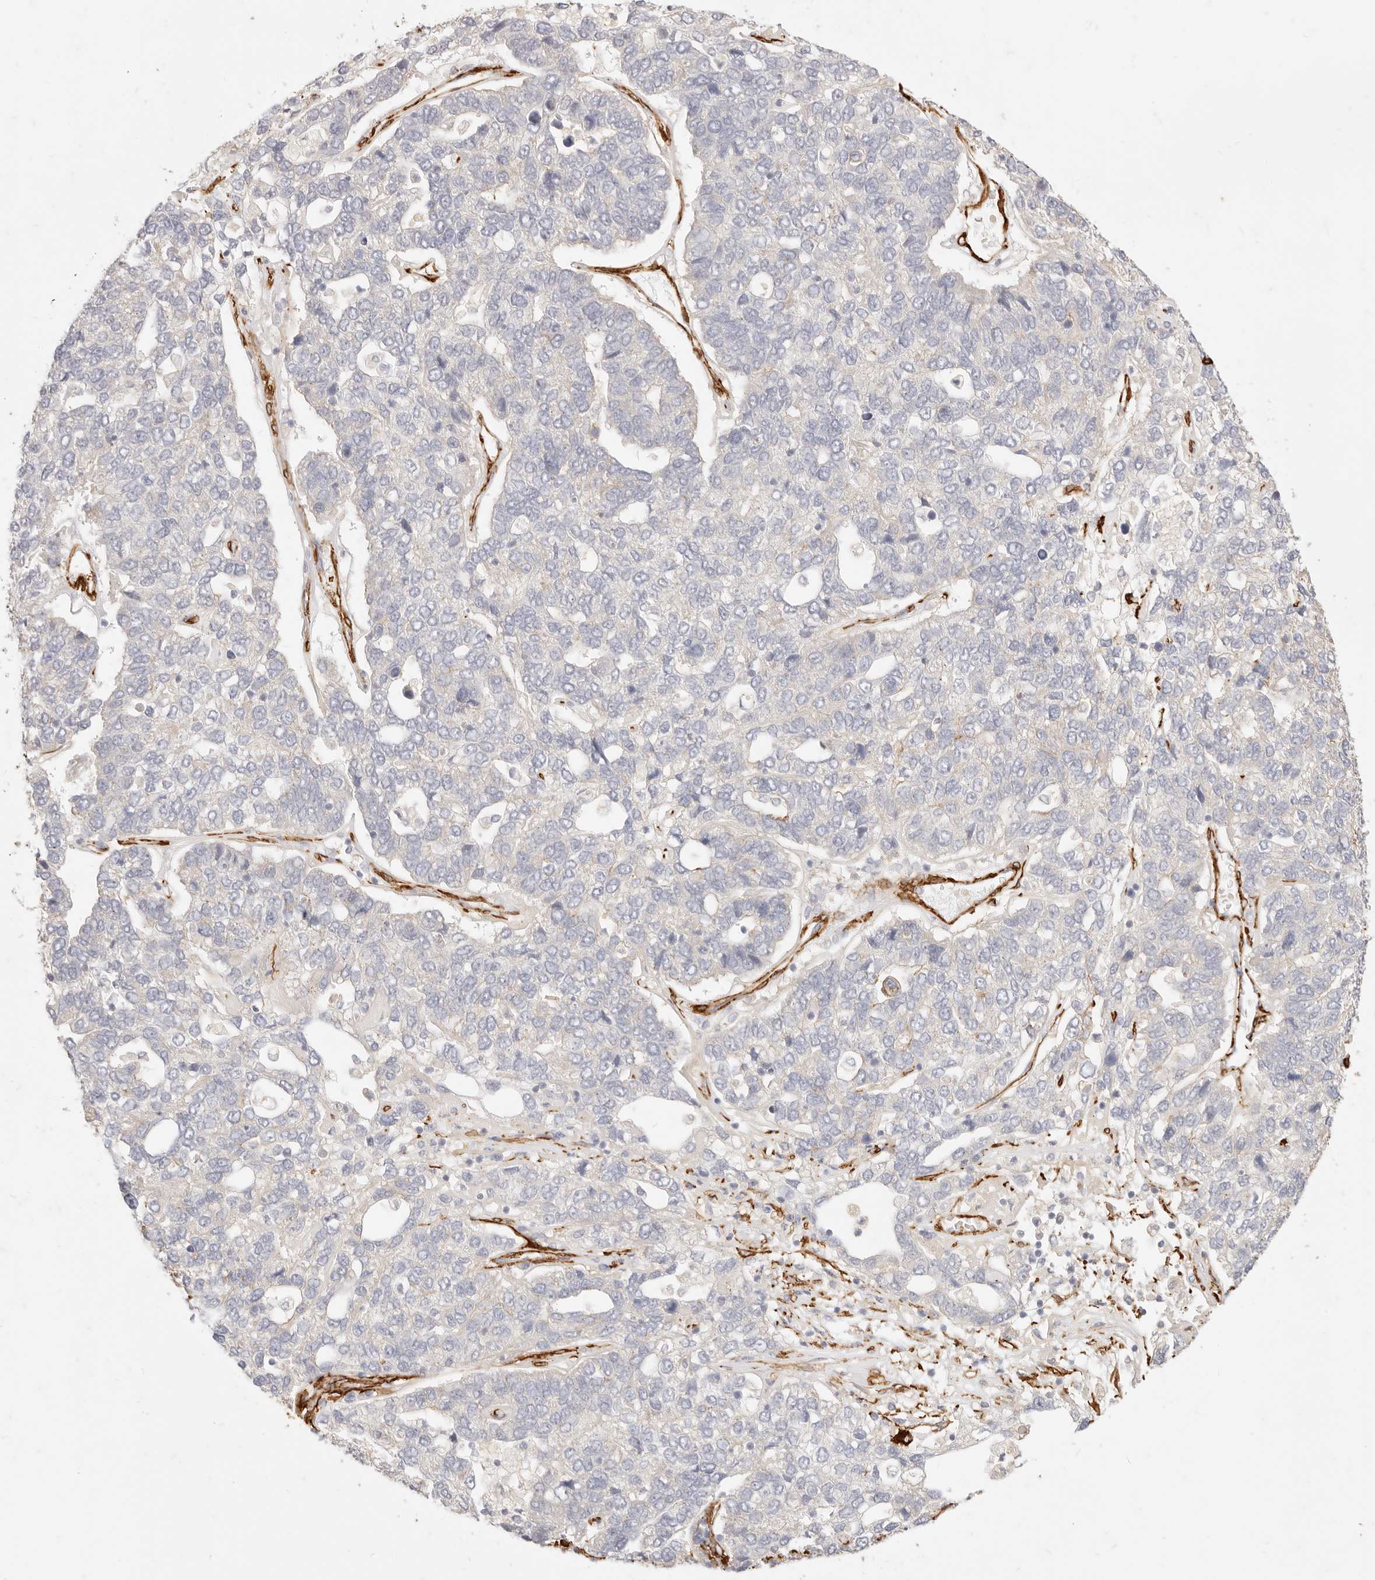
{"staining": {"intensity": "negative", "quantity": "none", "location": "none"}, "tissue": "pancreatic cancer", "cell_type": "Tumor cells", "image_type": "cancer", "snomed": [{"axis": "morphology", "description": "Adenocarcinoma, NOS"}, {"axis": "topography", "description": "Pancreas"}], "caption": "Protein analysis of pancreatic cancer displays no significant staining in tumor cells.", "gene": "TMTC2", "patient": {"sex": "female", "age": 61}}